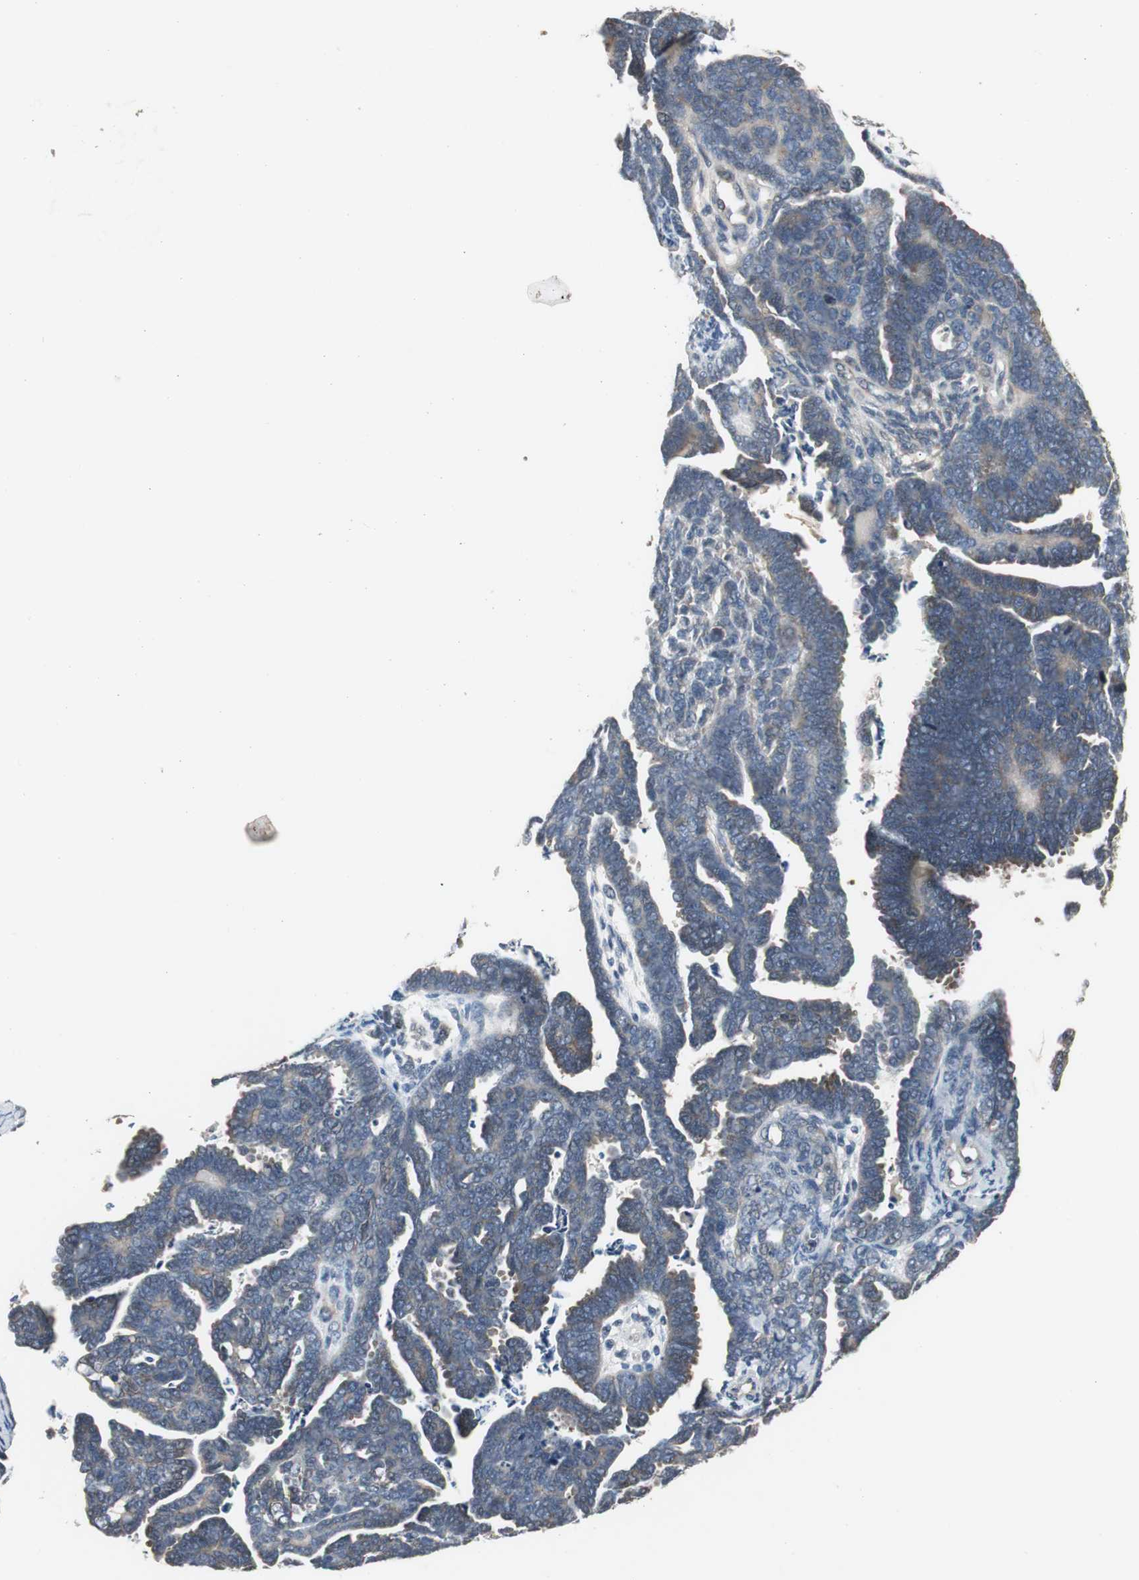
{"staining": {"intensity": "weak", "quantity": ">75%", "location": "cytoplasmic/membranous"}, "tissue": "endometrial cancer", "cell_type": "Tumor cells", "image_type": "cancer", "snomed": [{"axis": "morphology", "description": "Neoplasm, malignant, NOS"}, {"axis": "topography", "description": "Endometrium"}], "caption": "Weak cytoplasmic/membranous expression for a protein is seen in approximately >75% of tumor cells of endometrial neoplasm (malignant) using IHC.", "gene": "ZMPSTE24", "patient": {"sex": "female", "age": 74}}